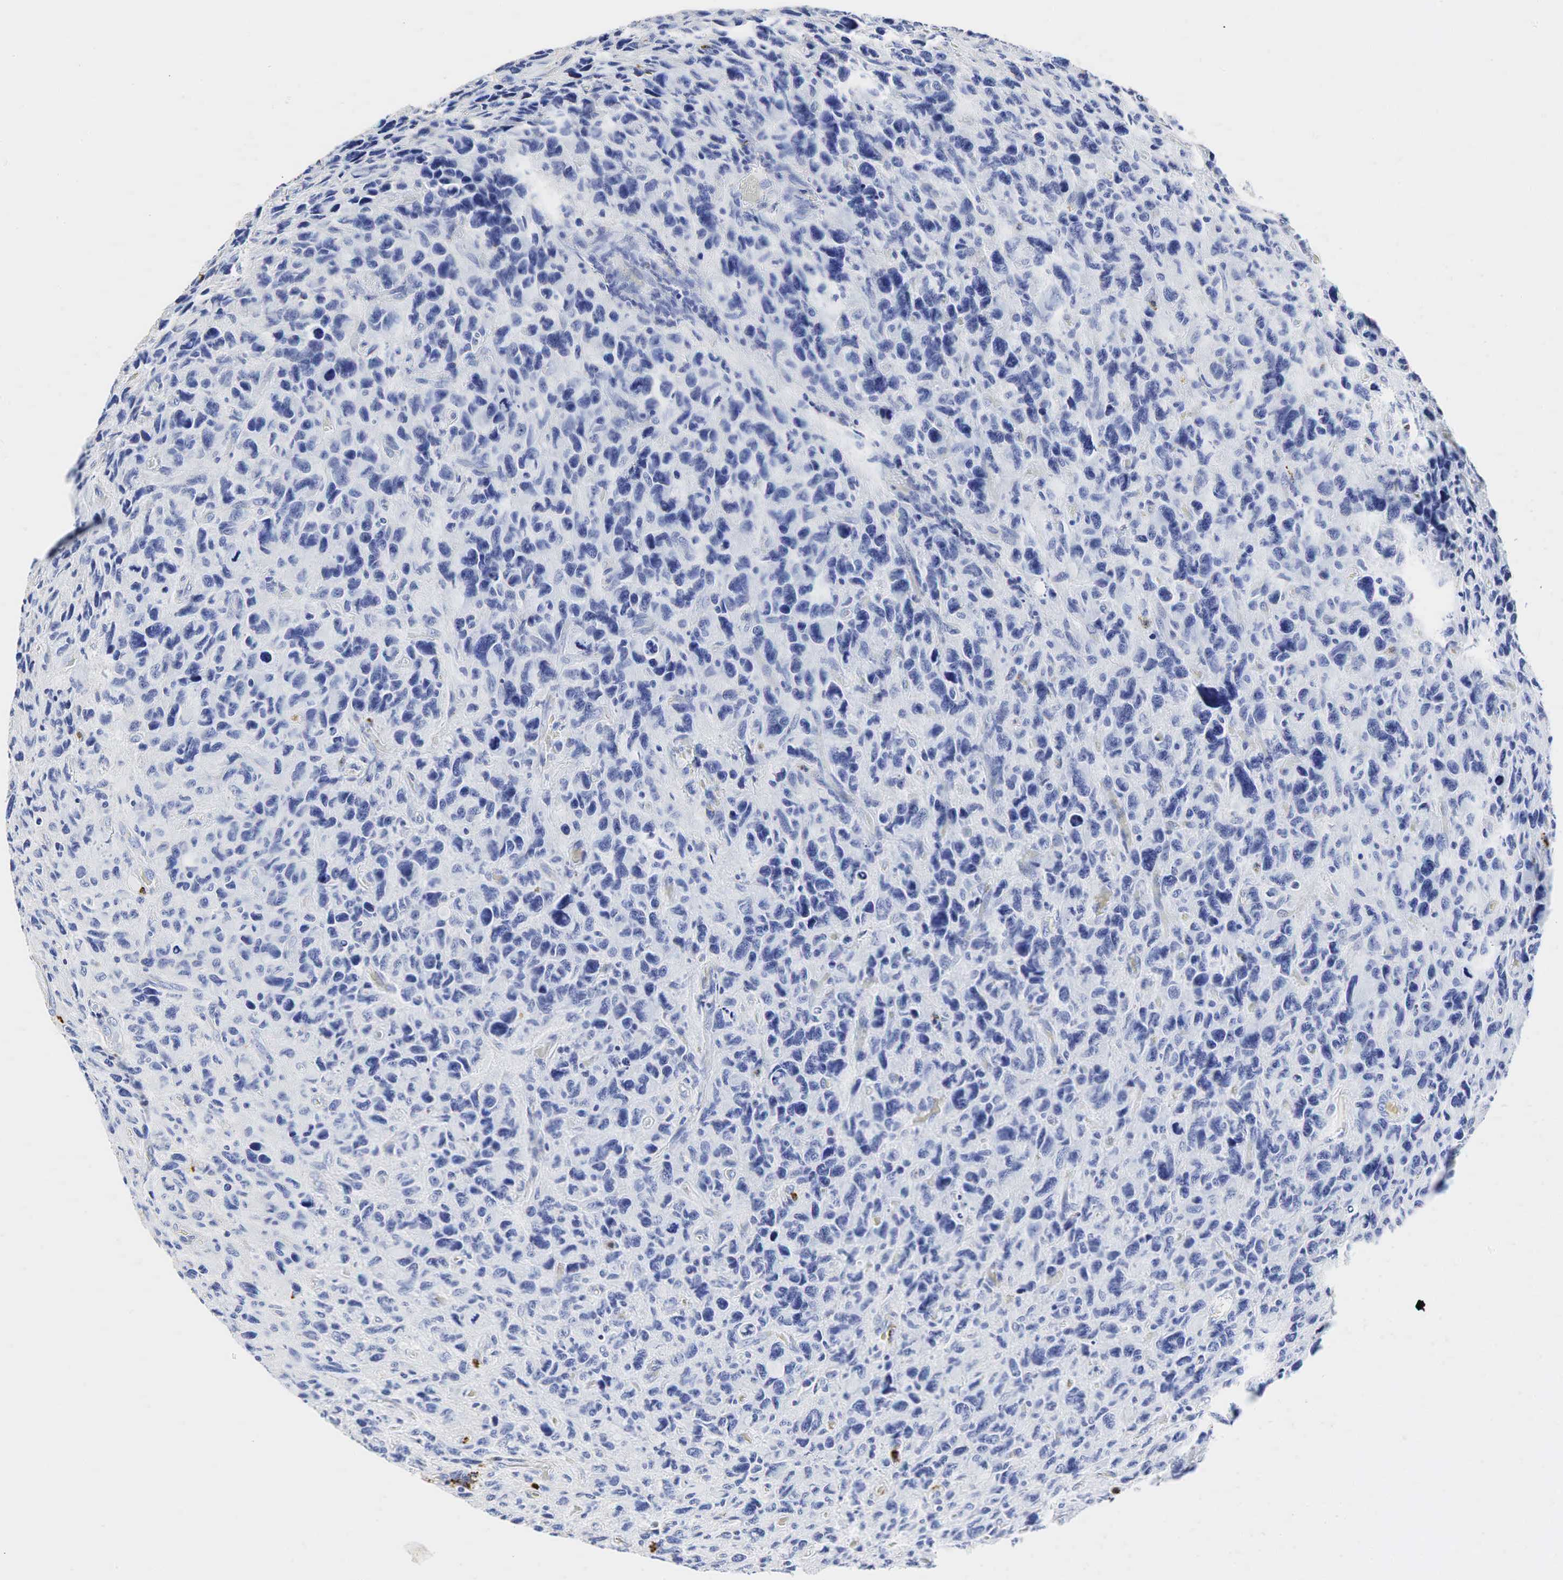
{"staining": {"intensity": "negative", "quantity": "none", "location": "none"}, "tissue": "glioma", "cell_type": "Tumor cells", "image_type": "cancer", "snomed": [{"axis": "morphology", "description": "Glioma, malignant, High grade"}, {"axis": "topography", "description": "Brain"}], "caption": "Glioma was stained to show a protein in brown. There is no significant staining in tumor cells.", "gene": "LYZ", "patient": {"sex": "female", "age": 60}}